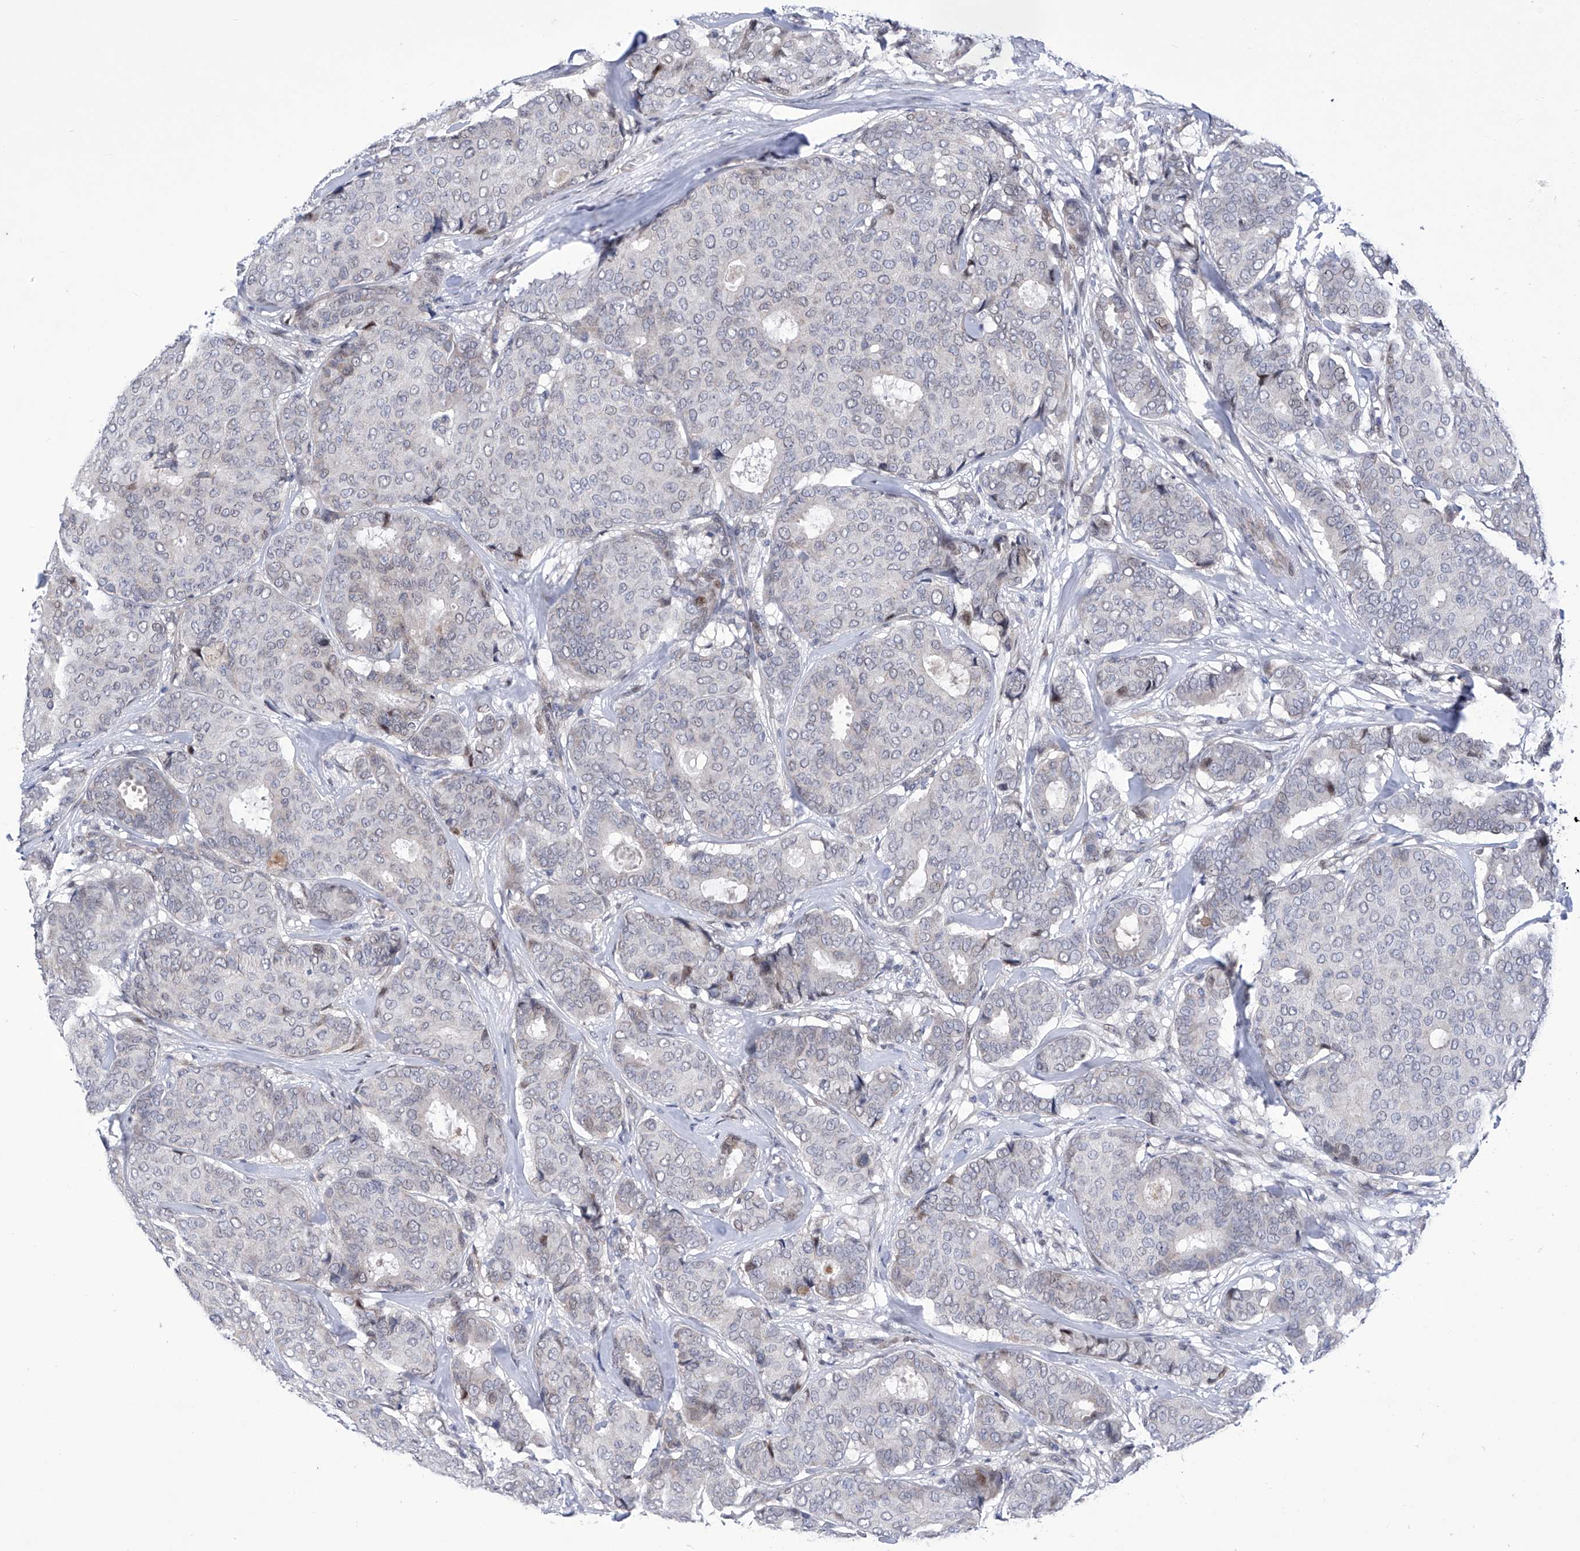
{"staining": {"intensity": "negative", "quantity": "none", "location": "none"}, "tissue": "breast cancer", "cell_type": "Tumor cells", "image_type": "cancer", "snomed": [{"axis": "morphology", "description": "Duct carcinoma"}, {"axis": "topography", "description": "Breast"}], "caption": "Breast invasive ductal carcinoma was stained to show a protein in brown. There is no significant staining in tumor cells. Brightfield microscopy of immunohistochemistry stained with DAB (3,3'-diaminobenzidine) (brown) and hematoxylin (blue), captured at high magnification.", "gene": "NUFIP1", "patient": {"sex": "female", "age": 75}}